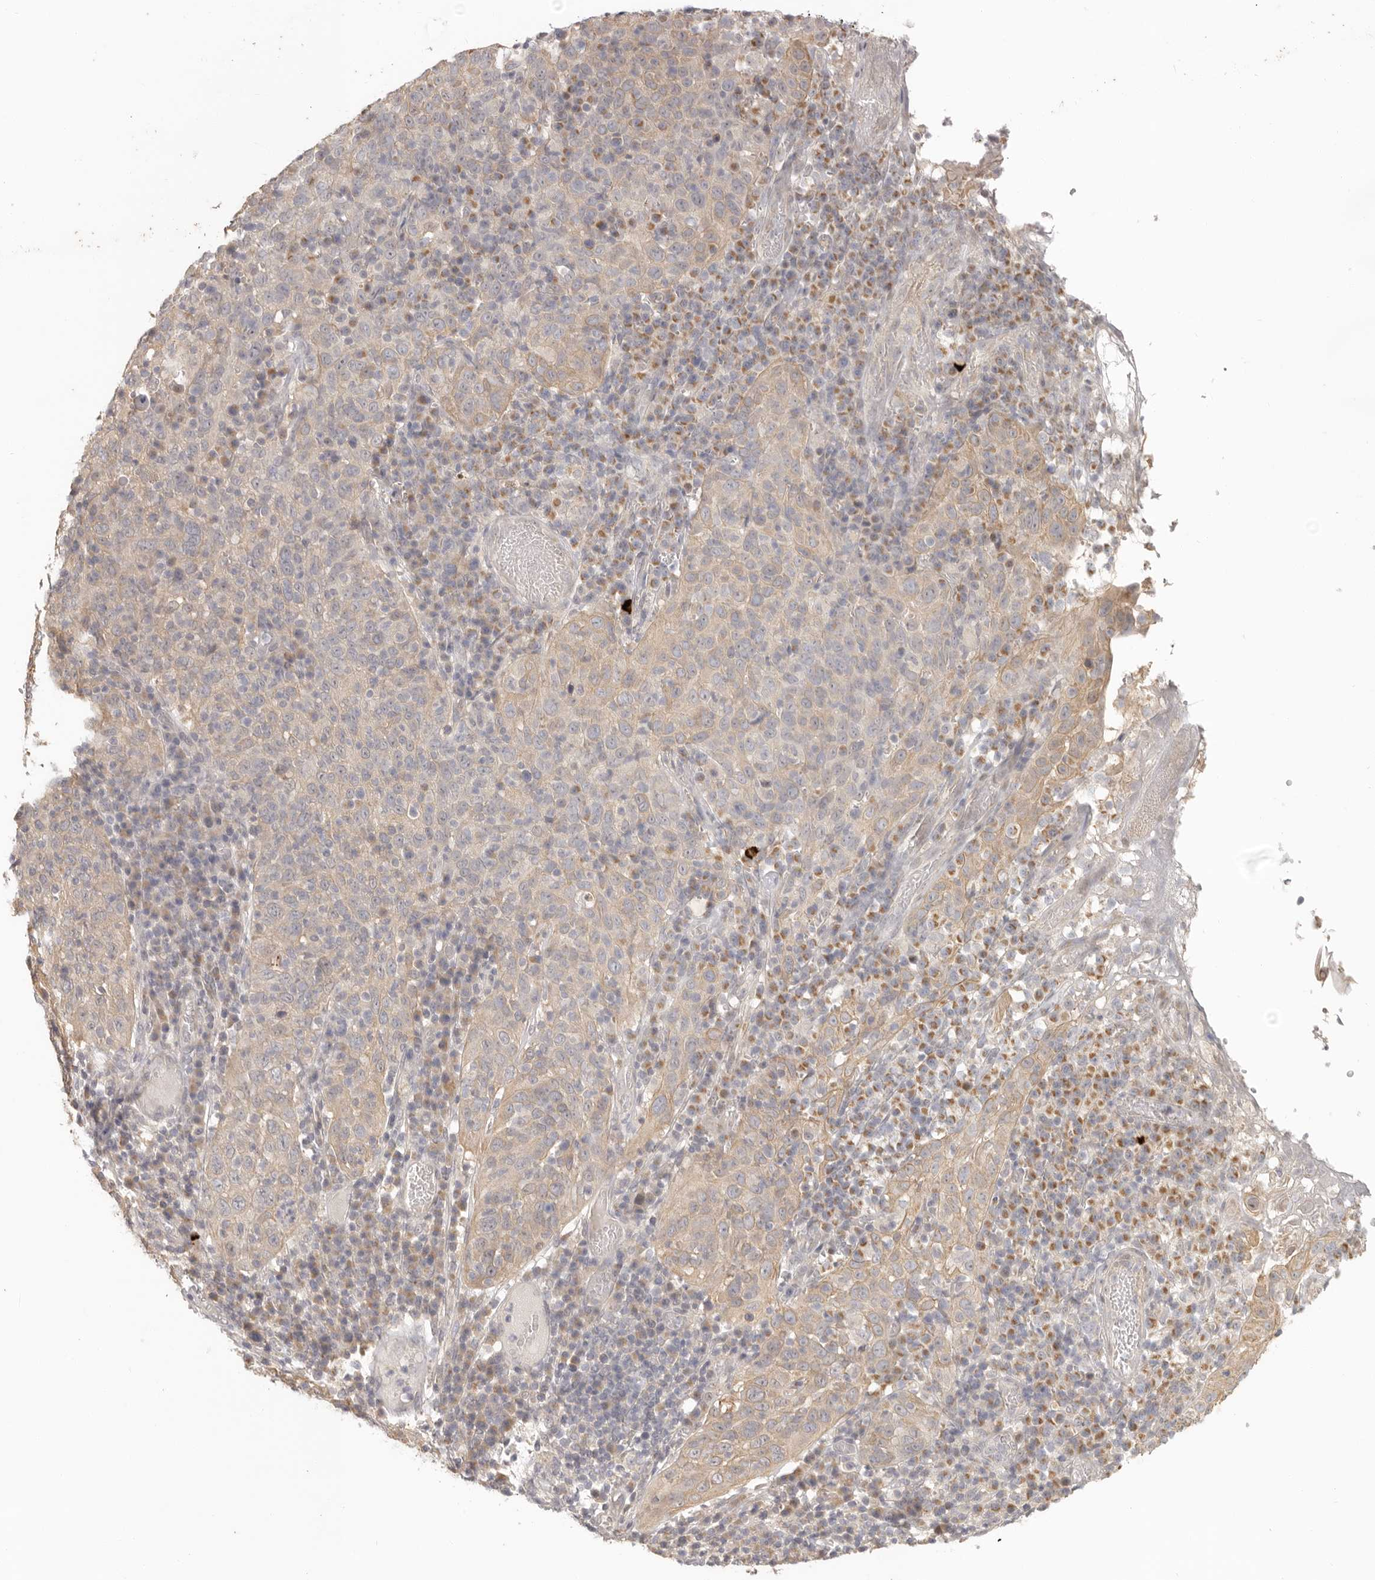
{"staining": {"intensity": "weak", "quantity": "25%-75%", "location": "cytoplasmic/membranous"}, "tissue": "cervical cancer", "cell_type": "Tumor cells", "image_type": "cancer", "snomed": [{"axis": "morphology", "description": "Squamous cell carcinoma, NOS"}, {"axis": "topography", "description": "Cervix"}], "caption": "Tumor cells demonstrate low levels of weak cytoplasmic/membranous staining in approximately 25%-75% of cells in cervical cancer (squamous cell carcinoma).", "gene": "AHDC1", "patient": {"sex": "female", "age": 46}}